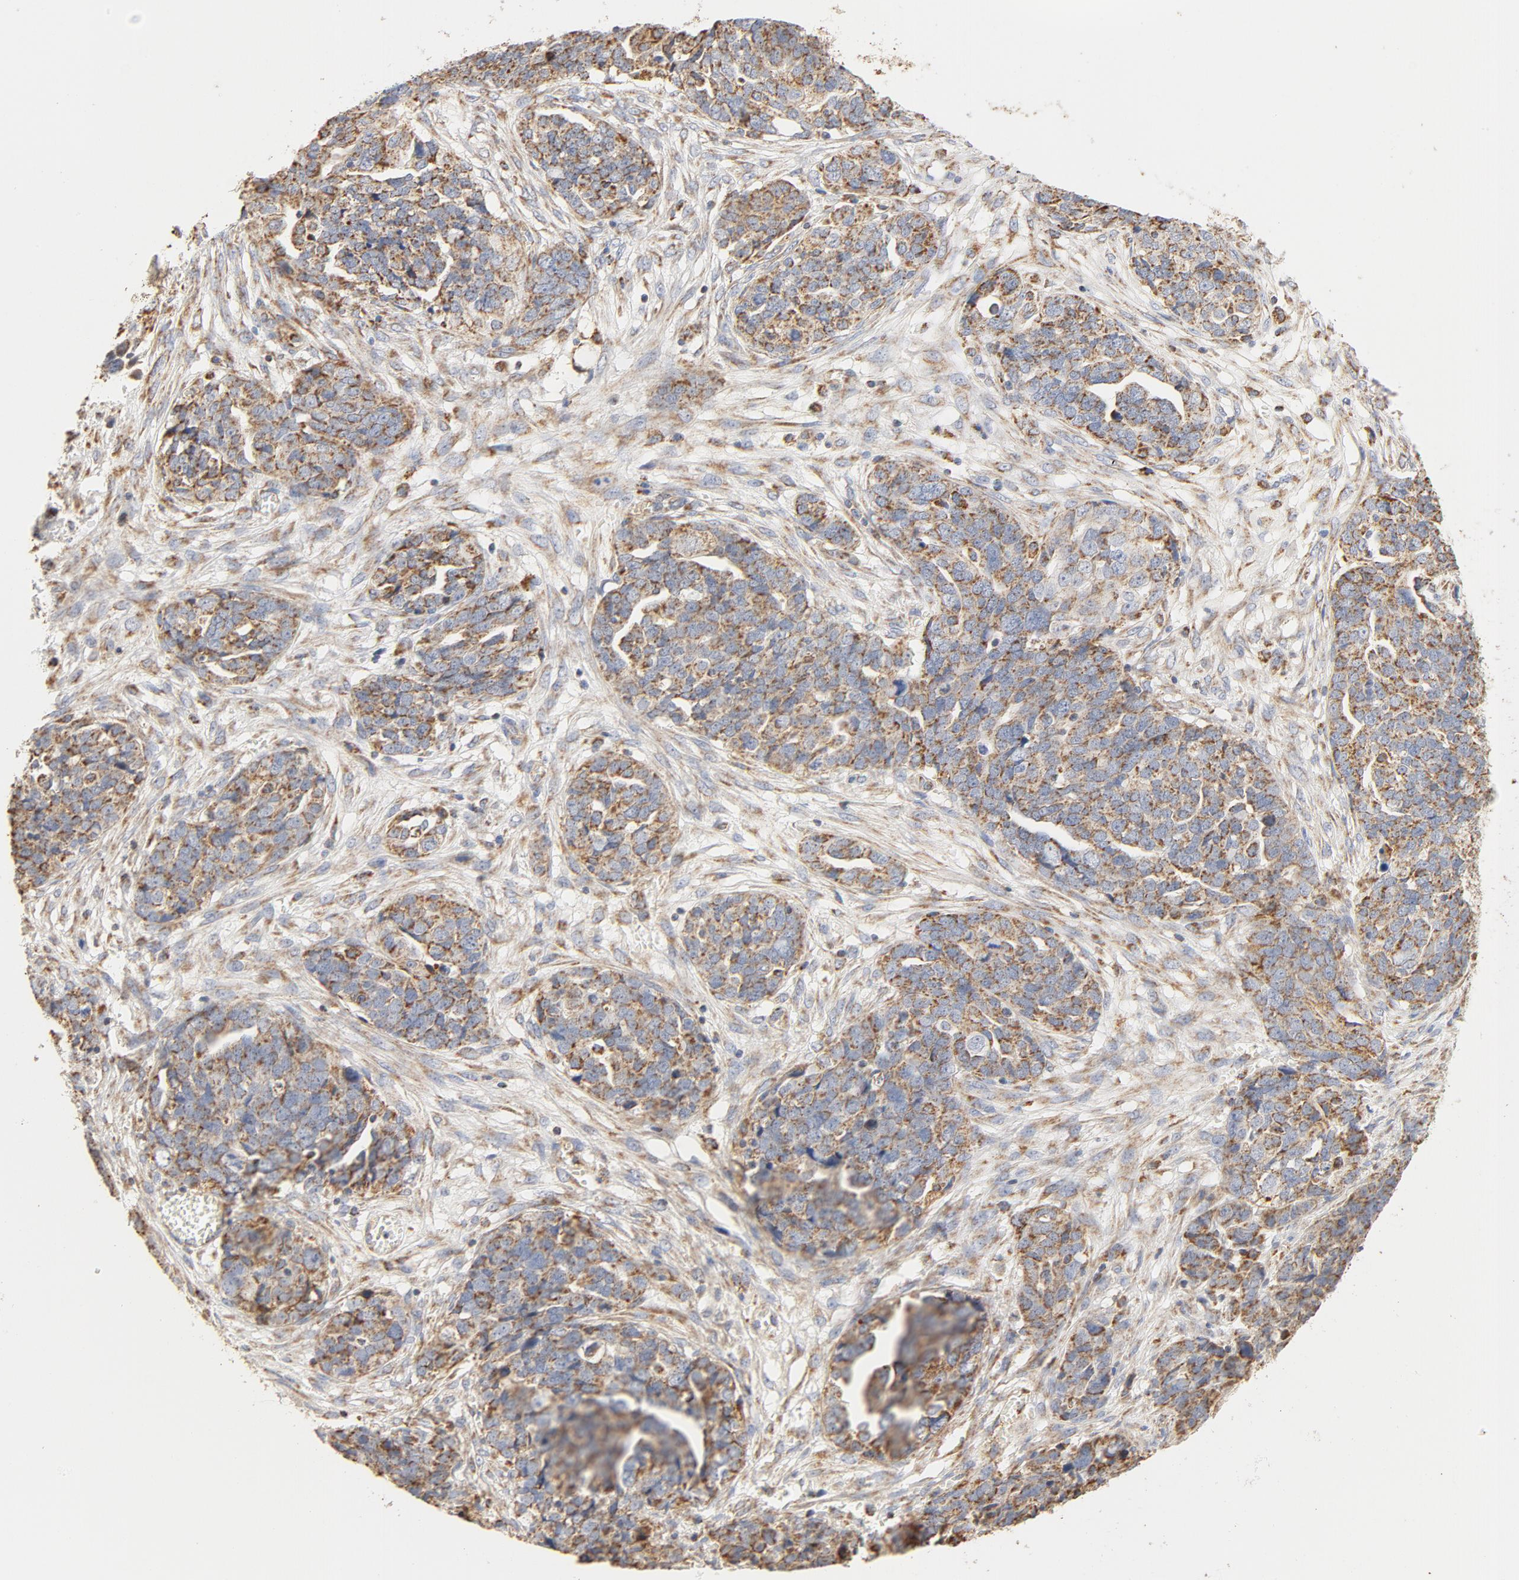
{"staining": {"intensity": "moderate", "quantity": ">75%", "location": "cytoplasmic/membranous"}, "tissue": "ovarian cancer", "cell_type": "Tumor cells", "image_type": "cancer", "snomed": [{"axis": "morphology", "description": "Normal tissue, NOS"}, {"axis": "morphology", "description": "Cystadenocarcinoma, serous, NOS"}, {"axis": "topography", "description": "Fallopian tube"}, {"axis": "topography", "description": "Ovary"}], "caption": "Brown immunohistochemical staining in human ovarian cancer reveals moderate cytoplasmic/membranous expression in approximately >75% of tumor cells.", "gene": "COX4I1", "patient": {"sex": "female", "age": 56}}